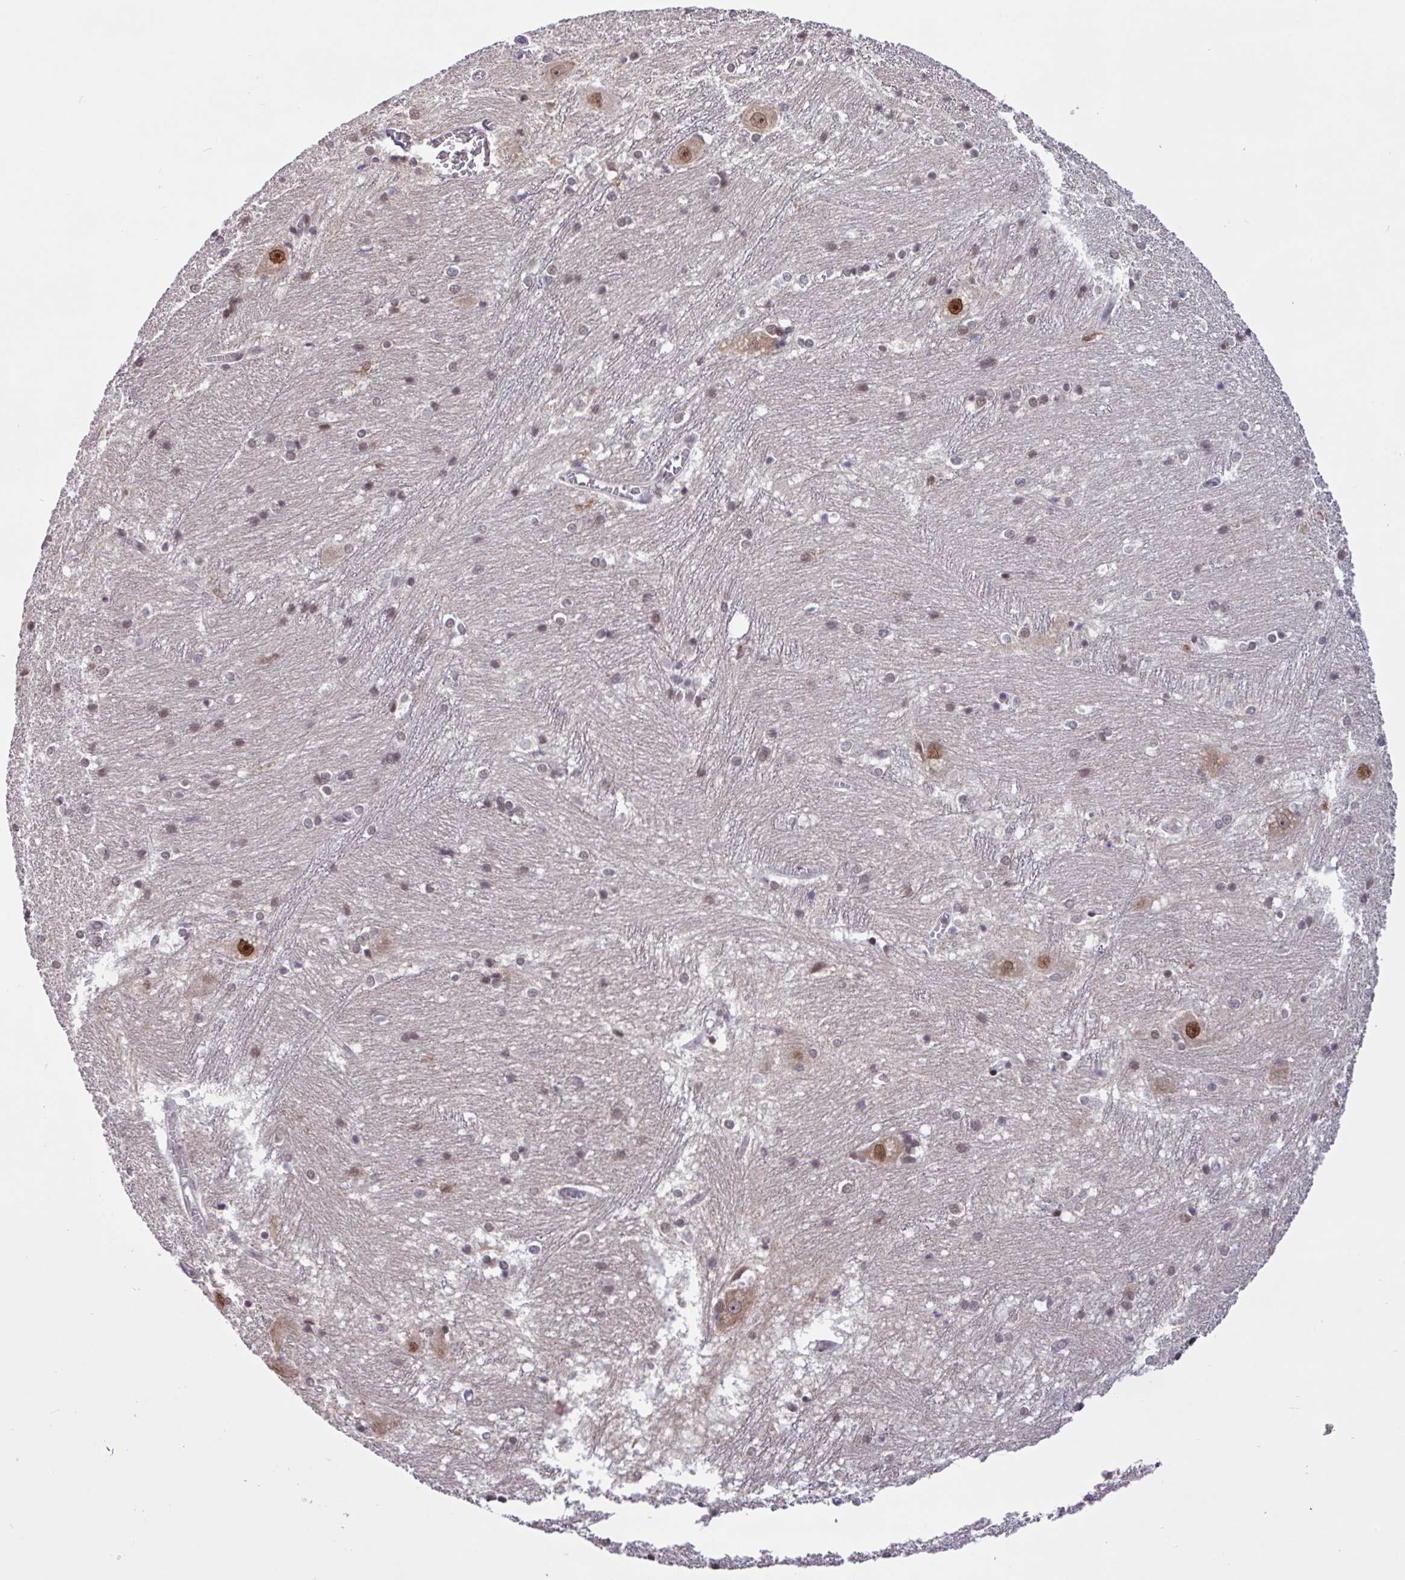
{"staining": {"intensity": "weak", "quantity": "25%-75%", "location": "nuclear"}, "tissue": "caudate", "cell_type": "Glial cells", "image_type": "normal", "snomed": [{"axis": "morphology", "description": "Normal tissue, NOS"}, {"axis": "topography", "description": "Lateral ventricle wall"}], "caption": "A brown stain shows weak nuclear staining of a protein in glial cells of normal caudate. (IHC, brightfield microscopy, high magnification).", "gene": "BRD3", "patient": {"sex": "male", "age": 37}}